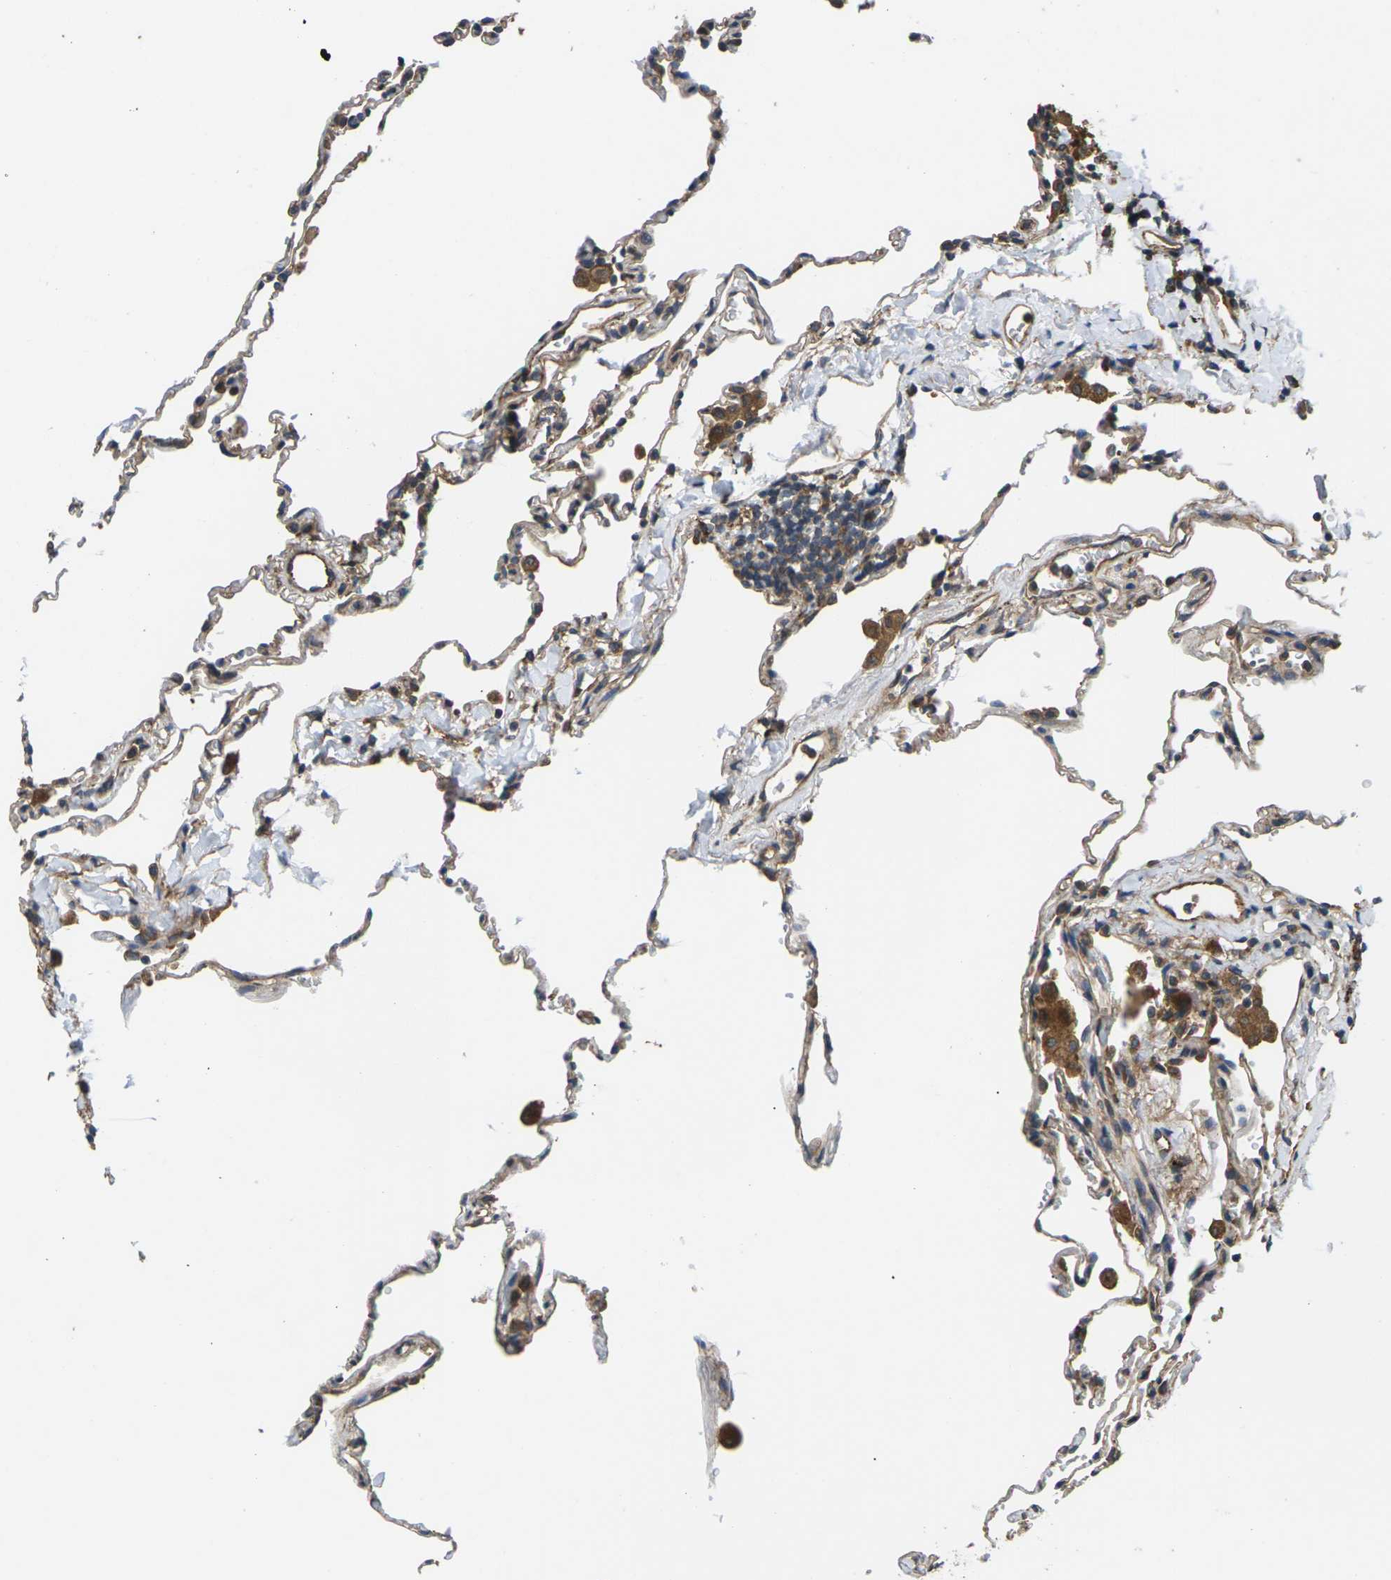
{"staining": {"intensity": "weak", "quantity": "25%-75%", "location": "cytoplasmic/membranous"}, "tissue": "lung", "cell_type": "Alveolar cells", "image_type": "normal", "snomed": [{"axis": "morphology", "description": "Normal tissue, NOS"}, {"axis": "topography", "description": "Lung"}], "caption": "Protein expression analysis of normal lung displays weak cytoplasmic/membranous positivity in about 25%-75% of alveolar cells.", "gene": "NRAS", "patient": {"sex": "male", "age": 59}}